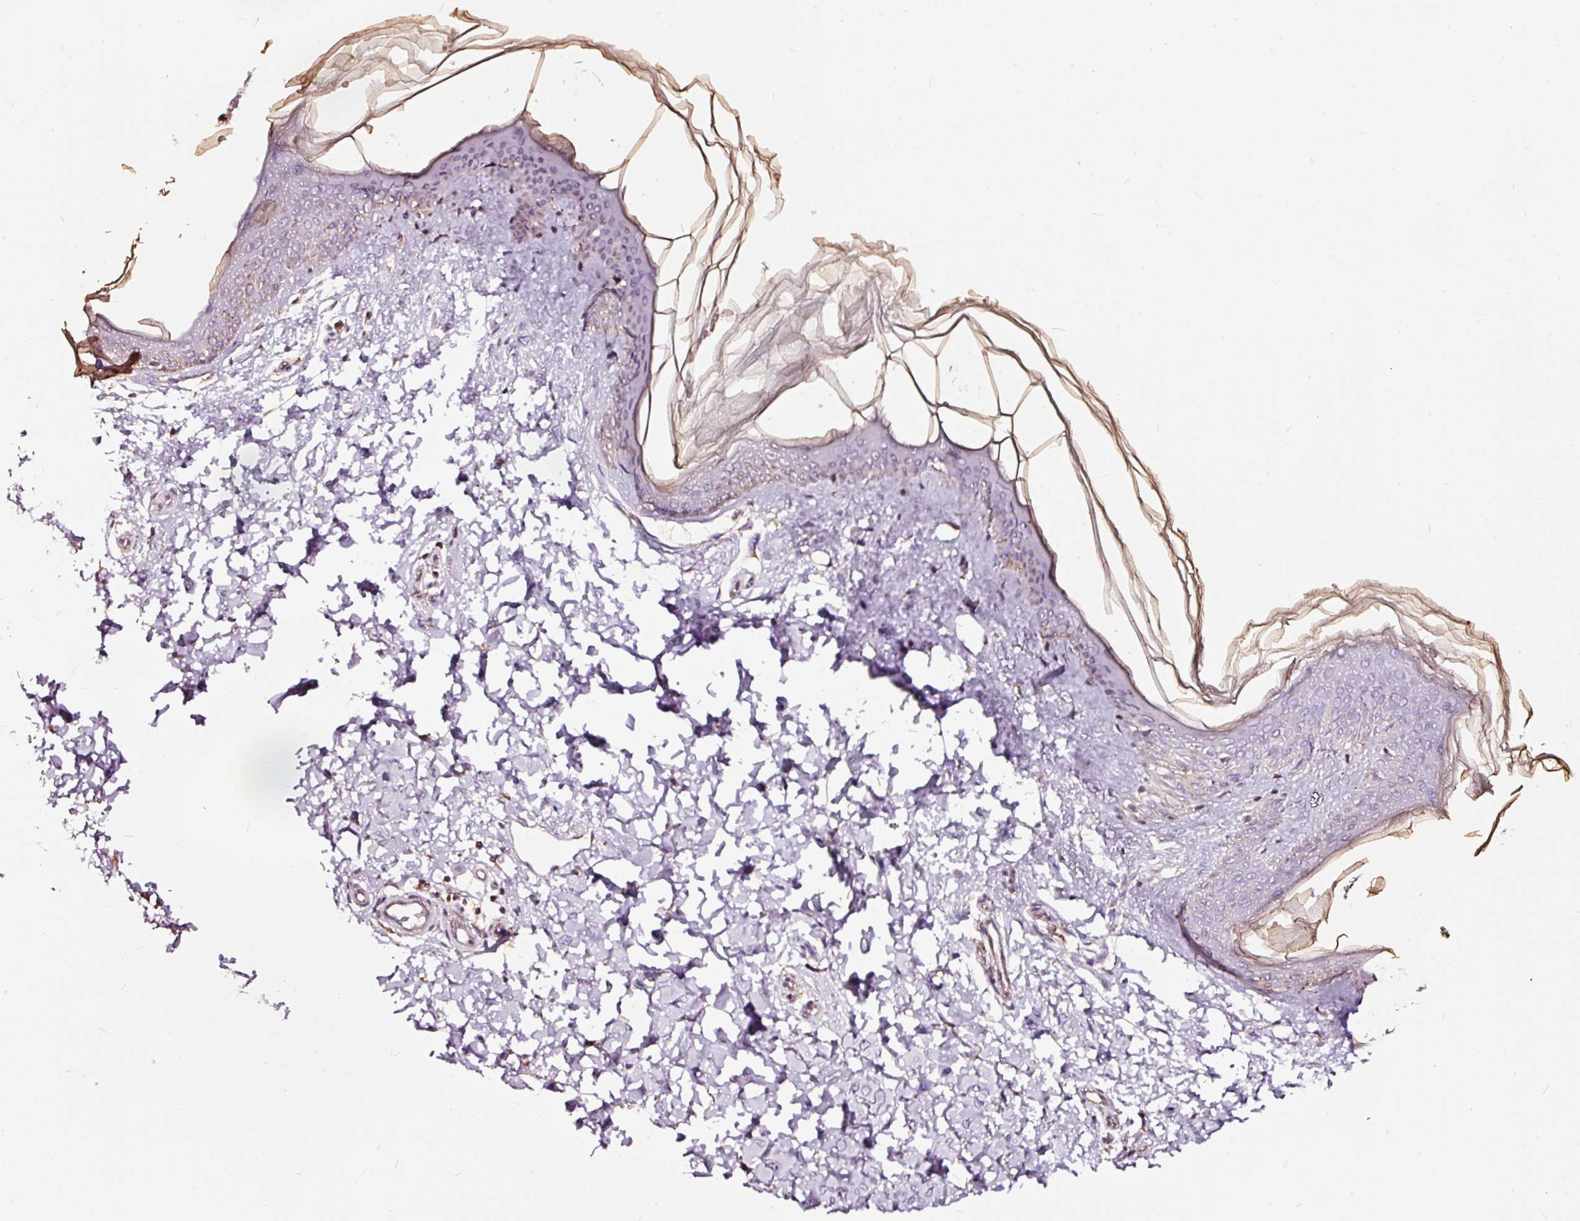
{"staining": {"intensity": "moderate", "quantity": ">75%", "location": "cytoplasmic/membranous"}, "tissue": "skin", "cell_type": "Fibroblasts", "image_type": "normal", "snomed": [{"axis": "morphology", "description": "Normal tissue, NOS"}, {"axis": "topography", "description": "Skin"}], "caption": "IHC micrograph of benign skin: human skin stained using immunohistochemistry (IHC) demonstrates medium levels of moderate protein expression localized specifically in the cytoplasmic/membranous of fibroblasts, appearing as a cytoplasmic/membranous brown color.", "gene": "TPM1", "patient": {"sex": "female", "age": 41}}